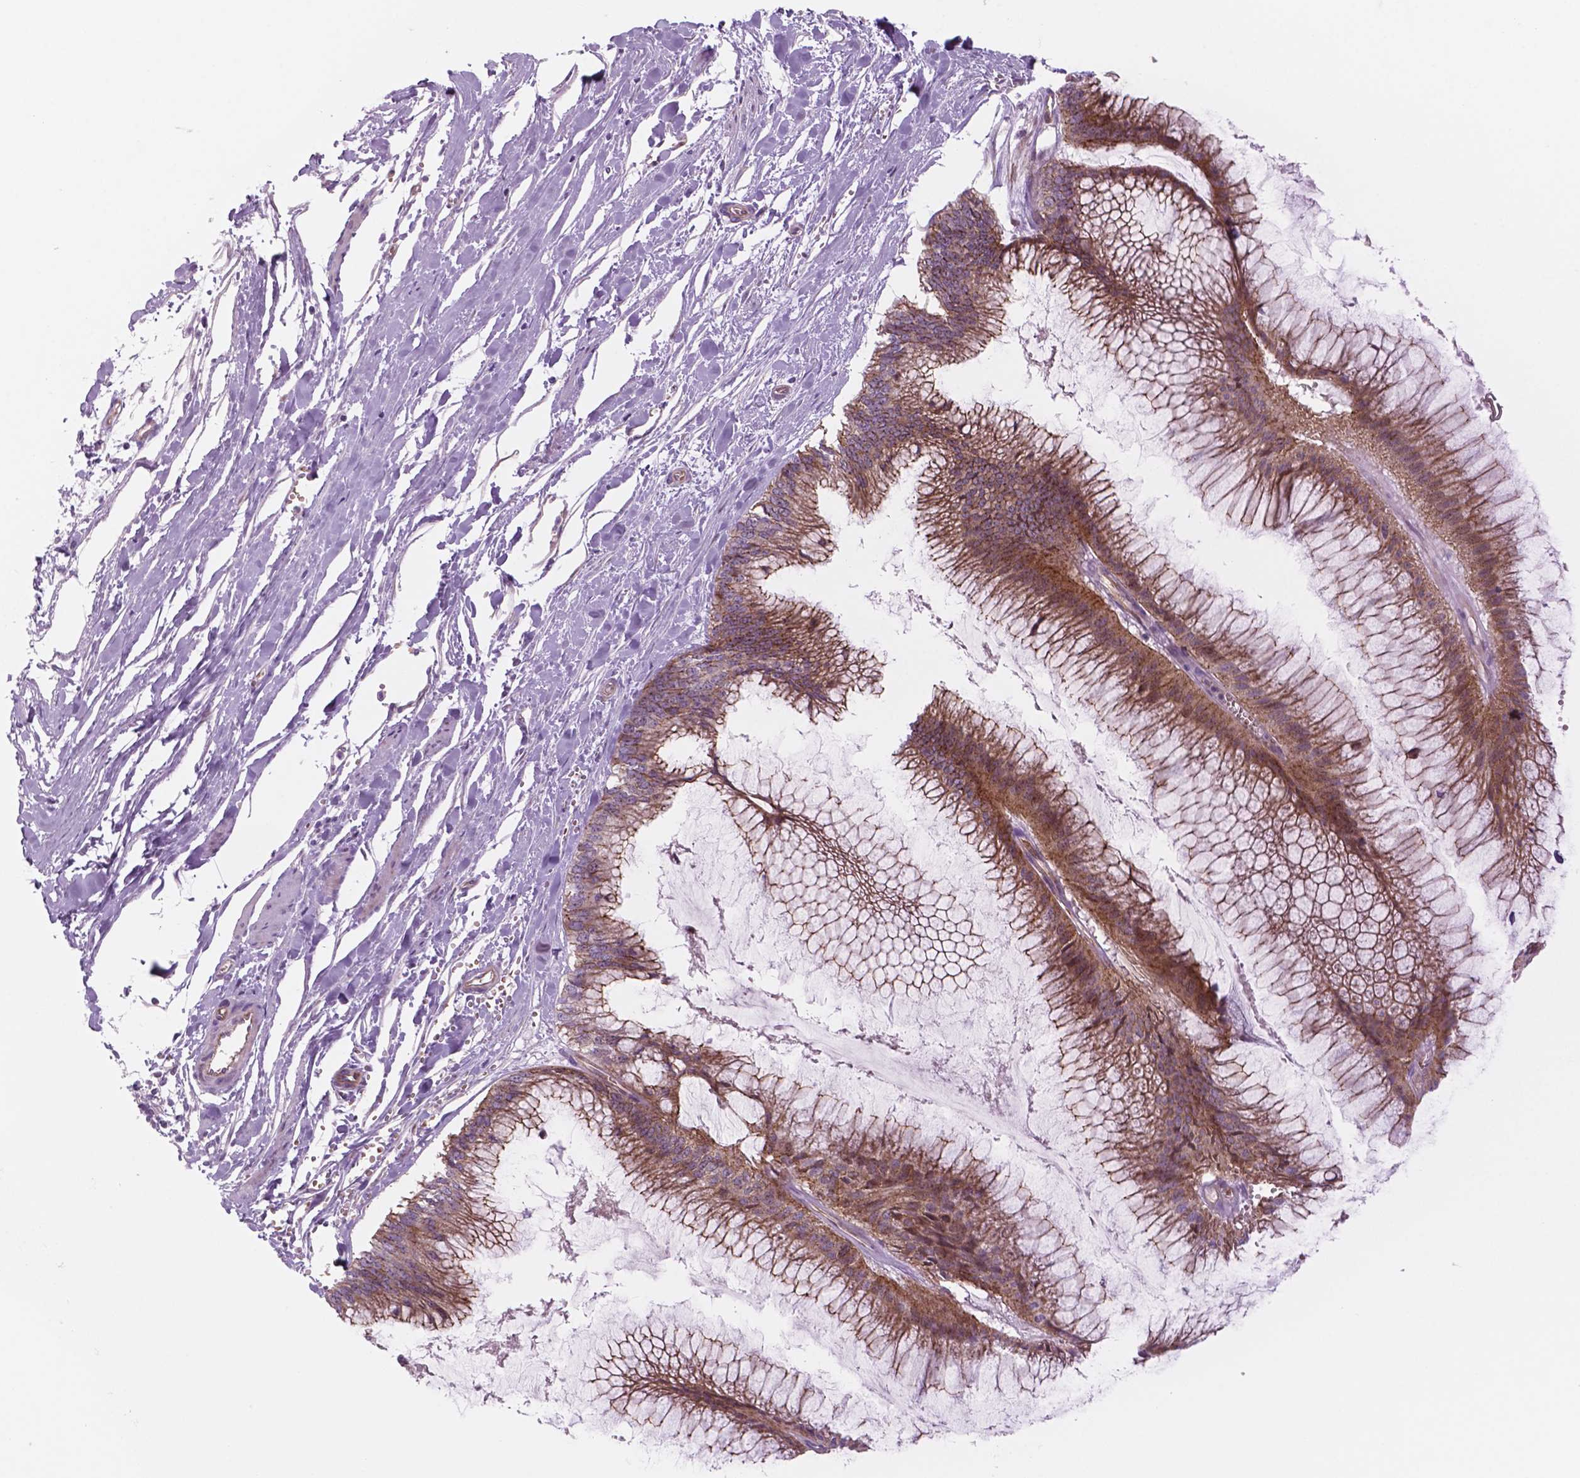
{"staining": {"intensity": "moderate", "quantity": ">75%", "location": "cytoplasmic/membranous"}, "tissue": "ovarian cancer", "cell_type": "Tumor cells", "image_type": "cancer", "snomed": [{"axis": "morphology", "description": "Cystadenocarcinoma, mucinous, NOS"}, {"axis": "topography", "description": "Ovary"}], "caption": "Immunohistochemistry (IHC) image of neoplastic tissue: ovarian cancer (mucinous cystadenocarcinoma) stained using IHC shows medium levels of moderate protein expression localized specifically in the cytoplasmic/membranous of tumor cells, appearing as a cytoplasmic/membranous brown color.", "gene": "RND3", "patient": {"sex": "female", "age": 44}}